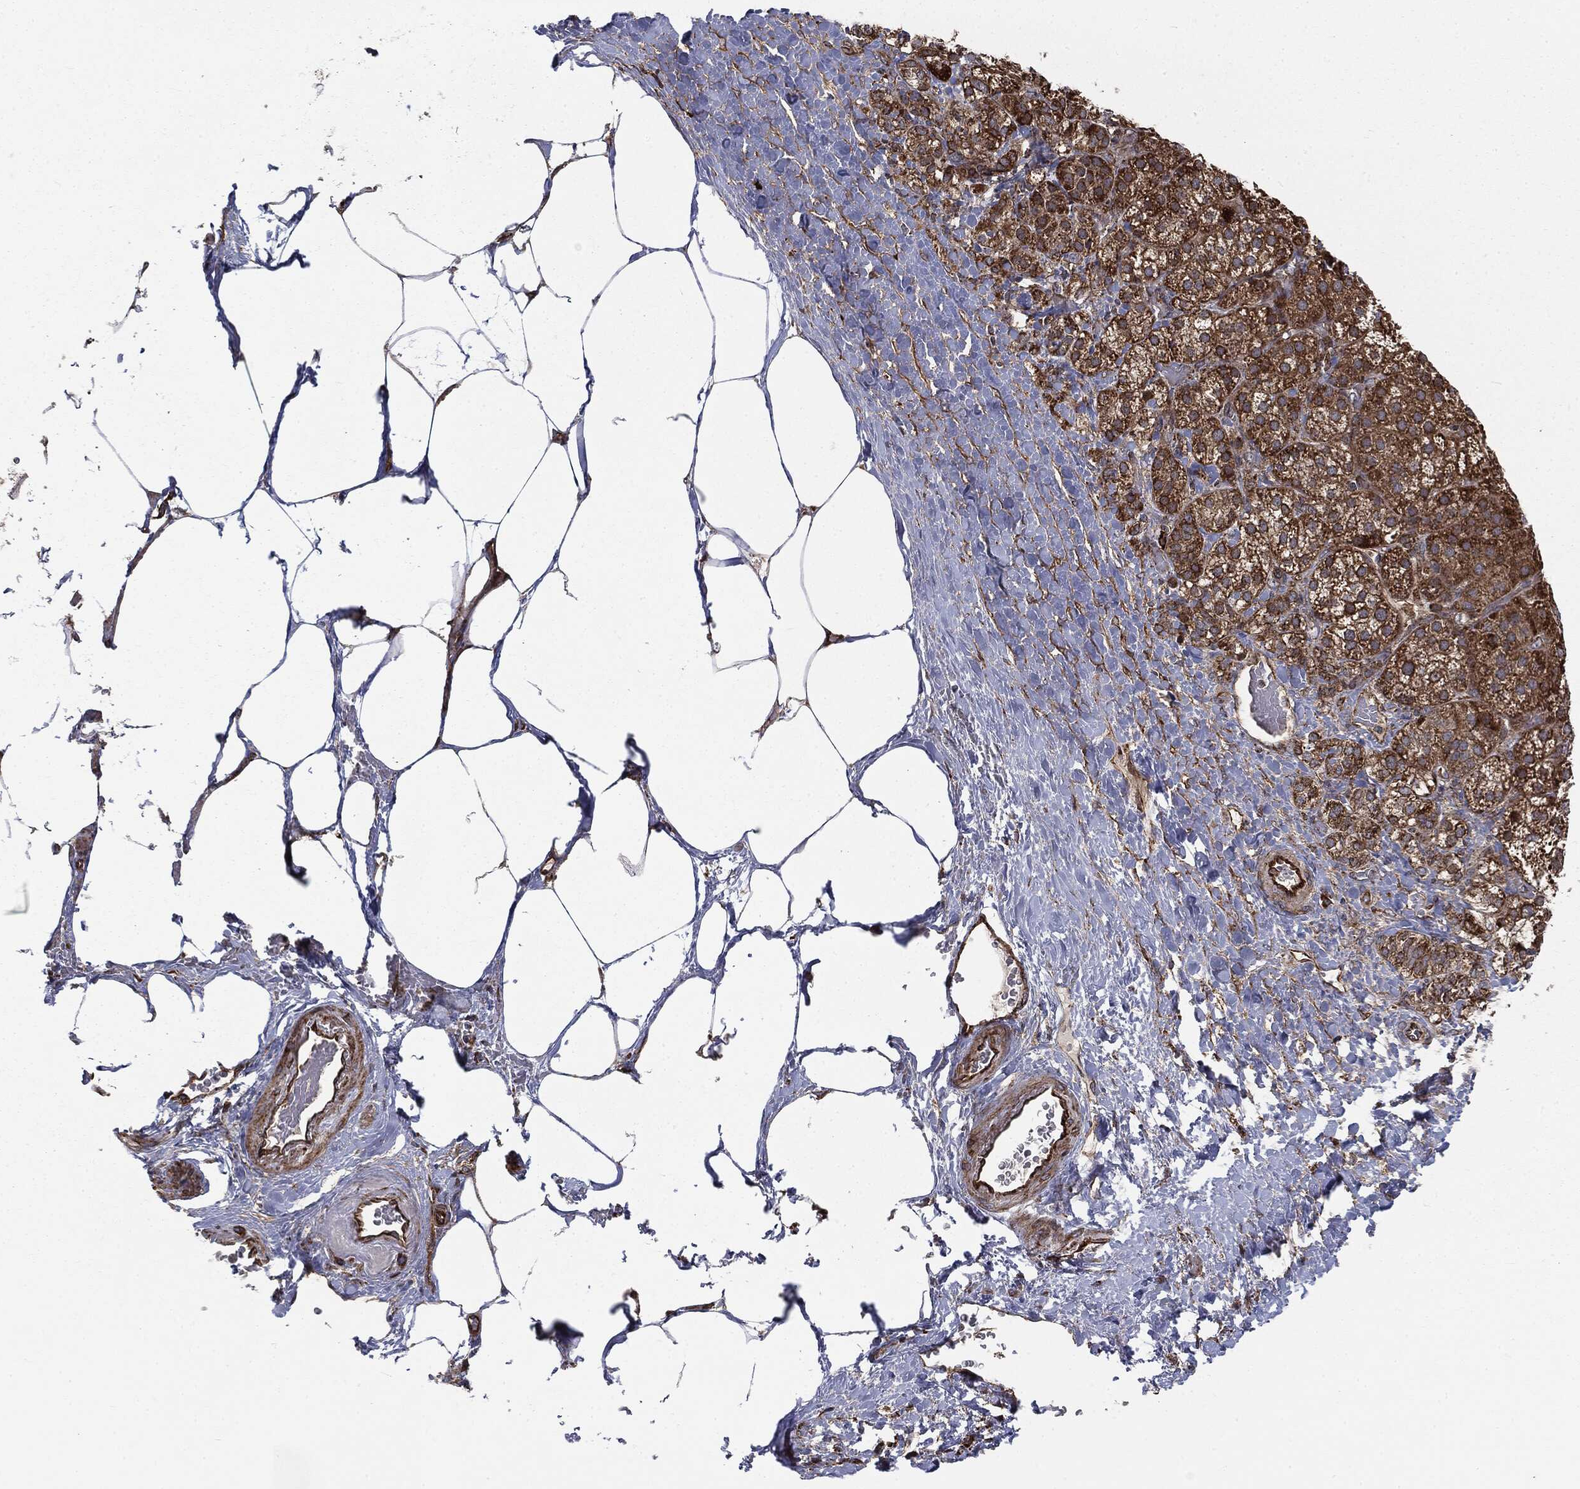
{"staining": {"intensity": "moderate", "quantity": ">75%", "location": "cytoplasmic/membranous"}, "tissue": "adrenal gland", "cell_type": "Glandular cells", "image_type": "normal", "snomed": [{"axis": "morphology", "description": "Normal tissue, NOS"}, {"axis": "topography", "description": "Adrenal gland"}], "caption": "Adrenal gland stained for a protein shows moderate cytoplasmic/membranous positivity in glandular cells. (DAB = brown stain, brightfield microscopy at high magnification).", "gene": "CYLD", "patient": {"sex": "male", "age": 57}}